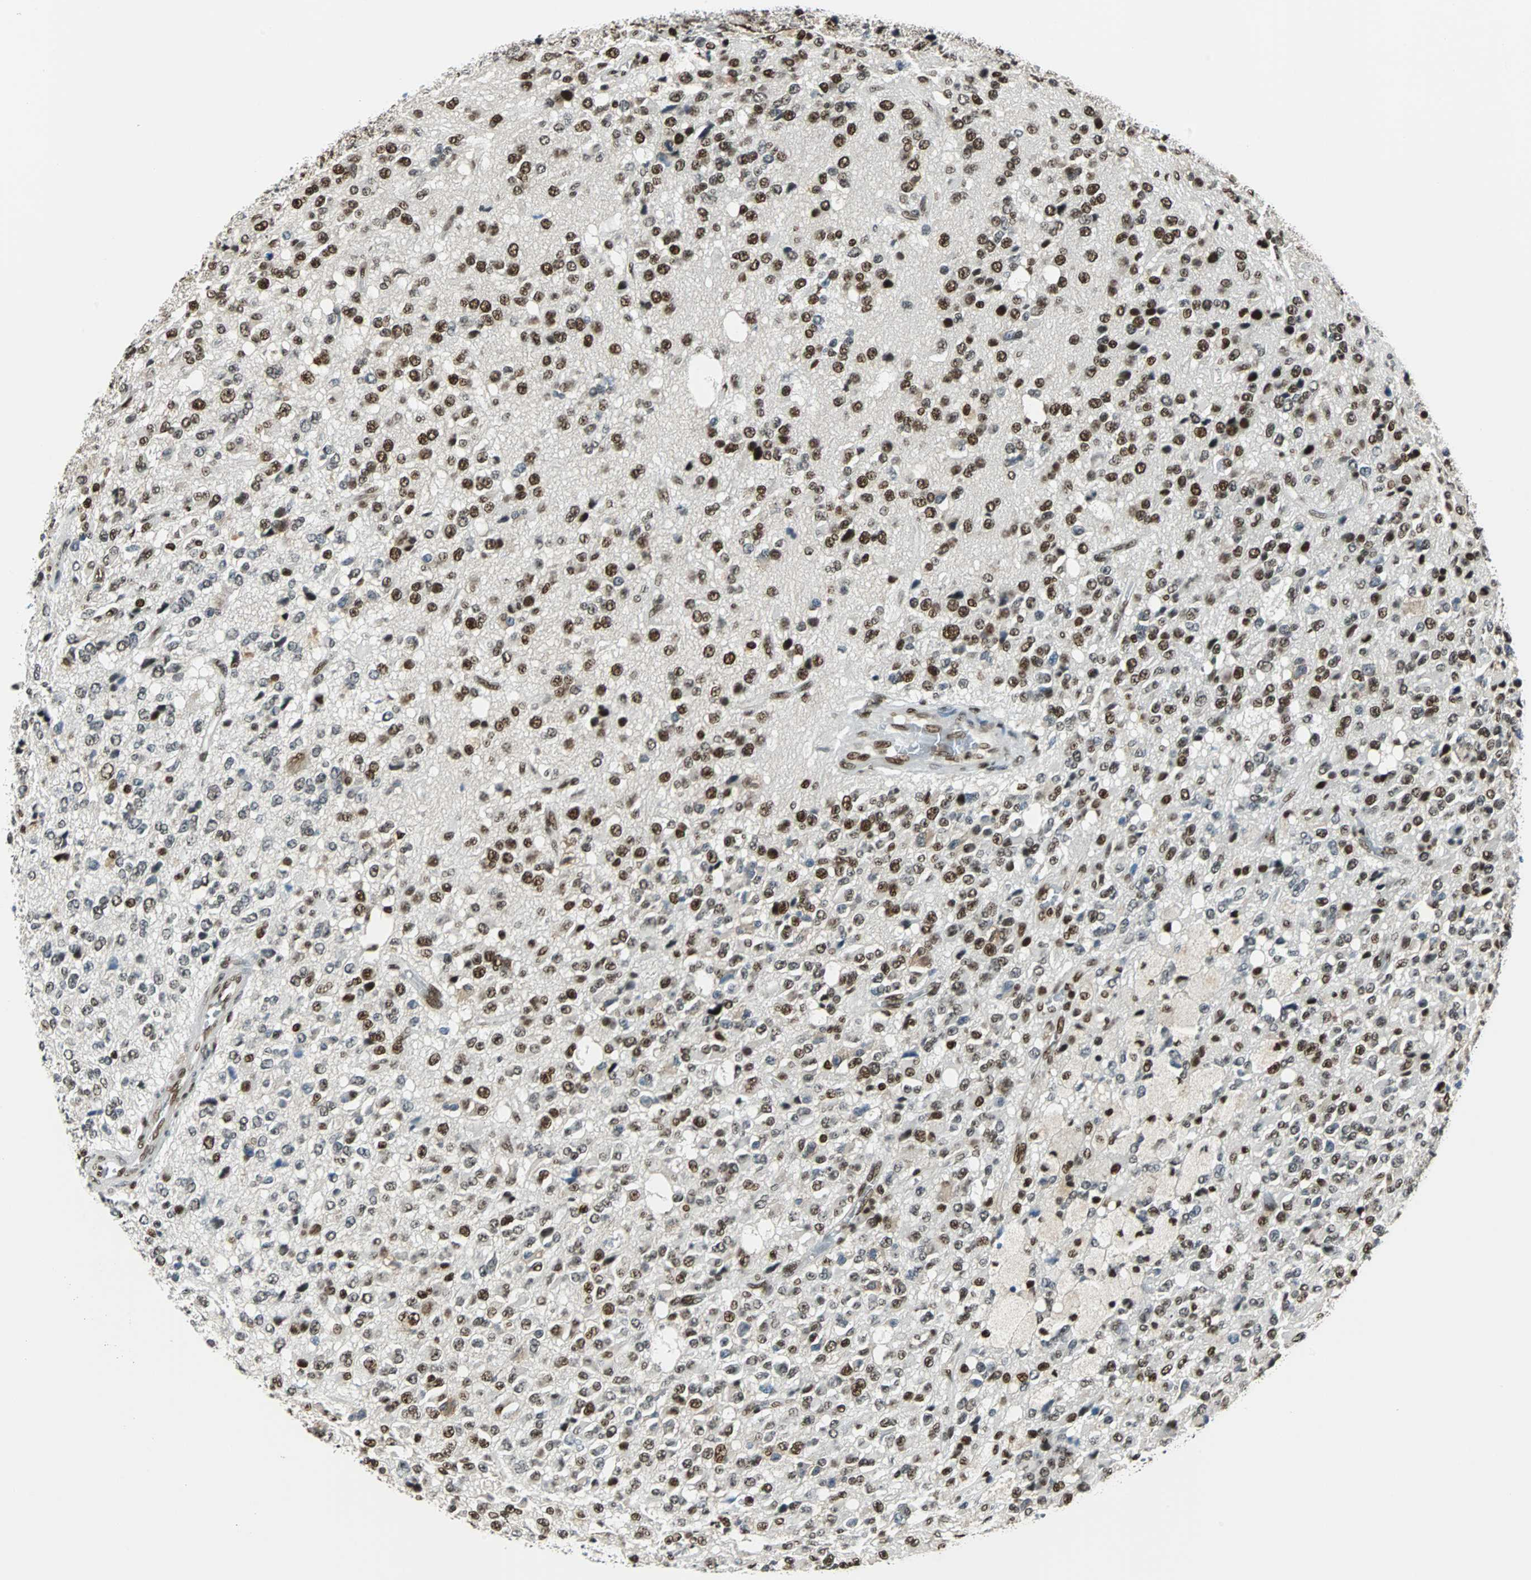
{"staining": {"intensity": "moderate", "quantity": "25%-75%", "location": "nuclear"}, "tissue": "glioma", "cell_type": "Tumor cells", "image_type": "cancer", "snomed": [{"axis": "morphology", "description": "Glioma, malignant, High grade"}, {"axis": "topography", "description": "pancreas cauda"}], "caption": "Brown immunohistochemical staining in human glioma displays moderate nuclear positivity in about 25%-75% of tumor cells.", "gene": "XRCC4", "patient": {"sex": "male", "age": 60}}